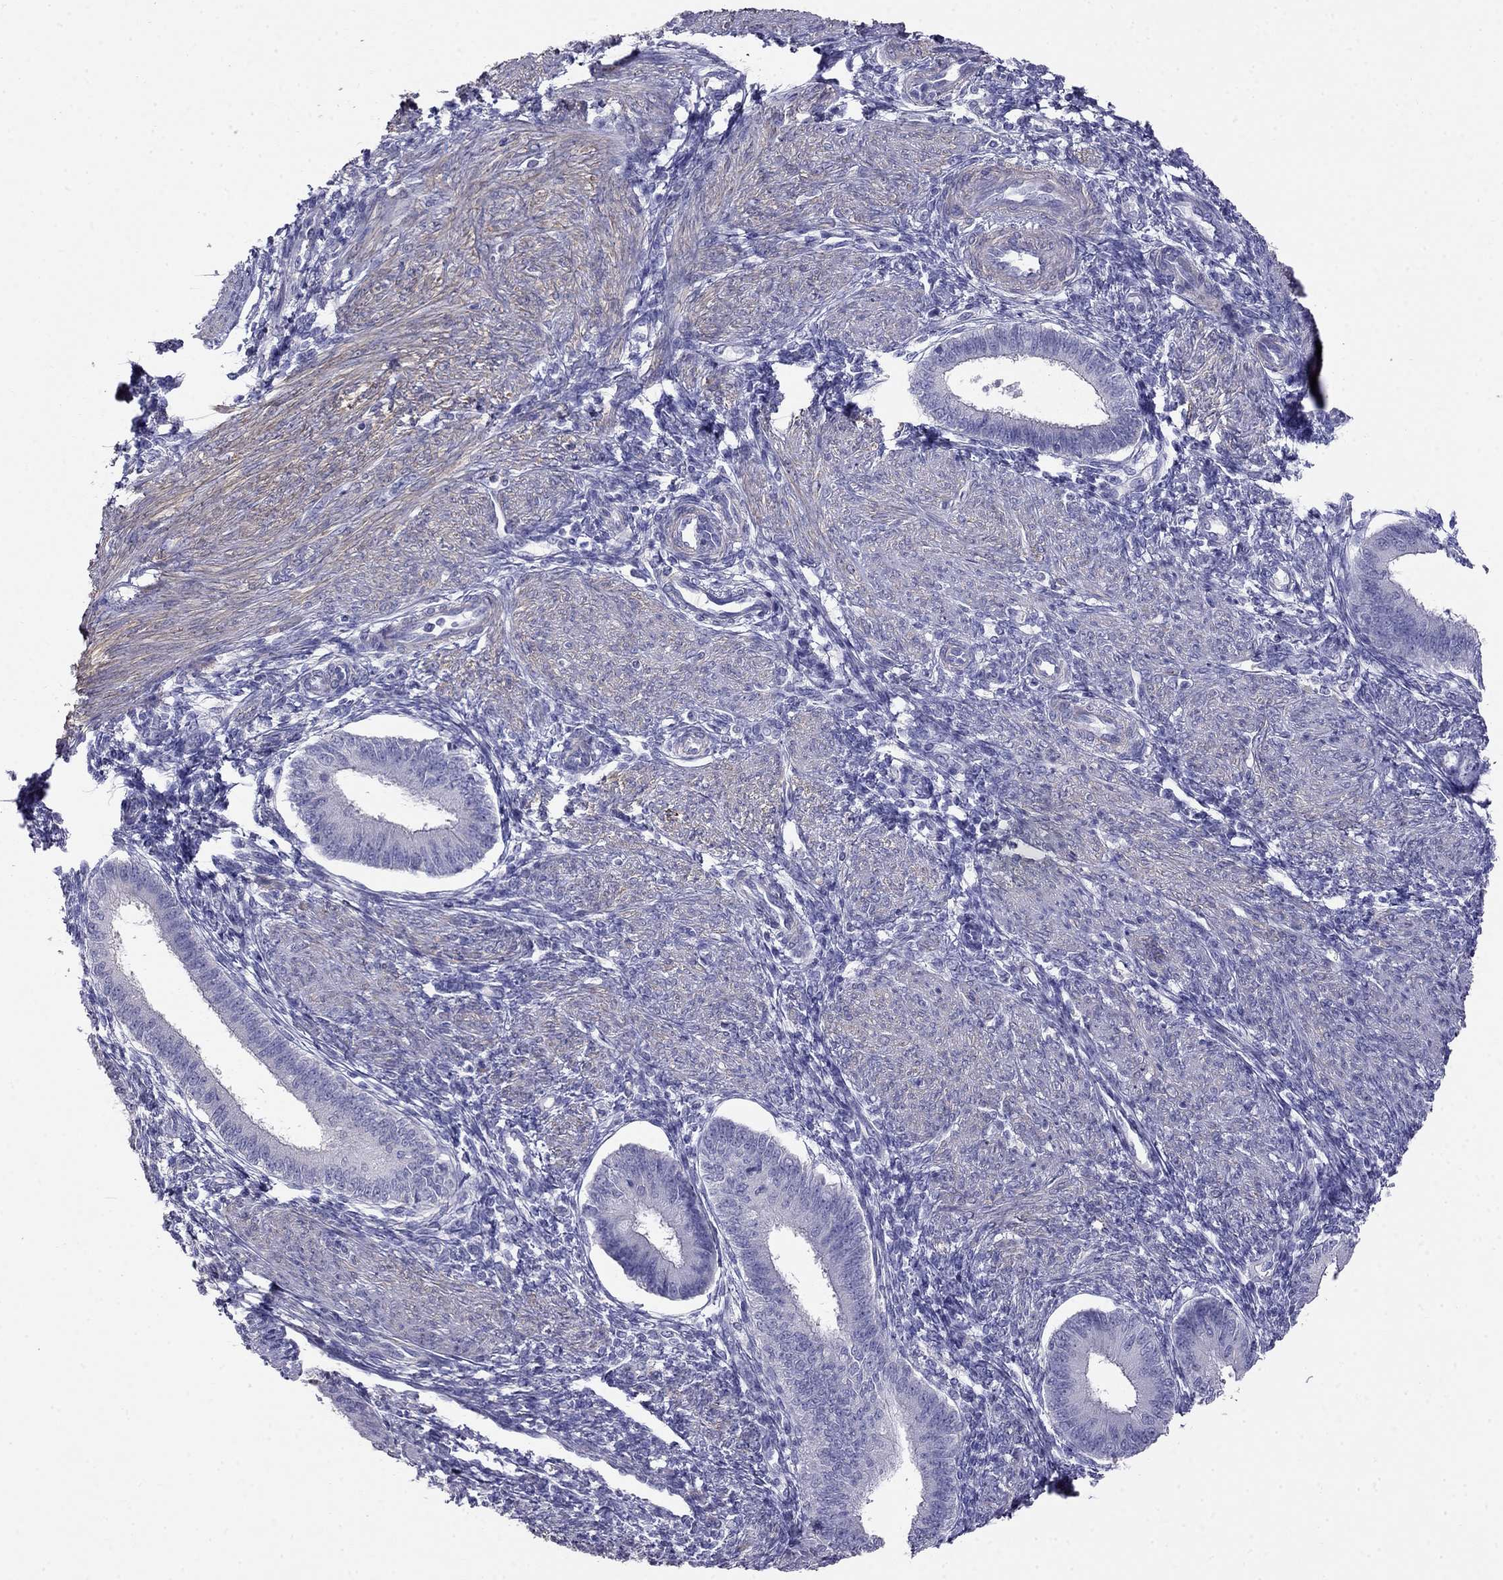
{"staining": {"intensity": "negative", "quantity": "none", "location": "none"}, "tissue": "endometrium", "cell_type": "Cells in endometrial stroma", "image_type": "normal", "snomed": [{"axis": "morphology", "description": "Normal tissue, NOS"}, {"axis": "topography", "description": "Endometrium"}], "caption": "DAB immunohistochemical staining of unremarkable endometrium exhibits no significant expression in cells in endometrial stroma.", "gene": "LY6H", "patient": {"sex": "female", "age": 39}}